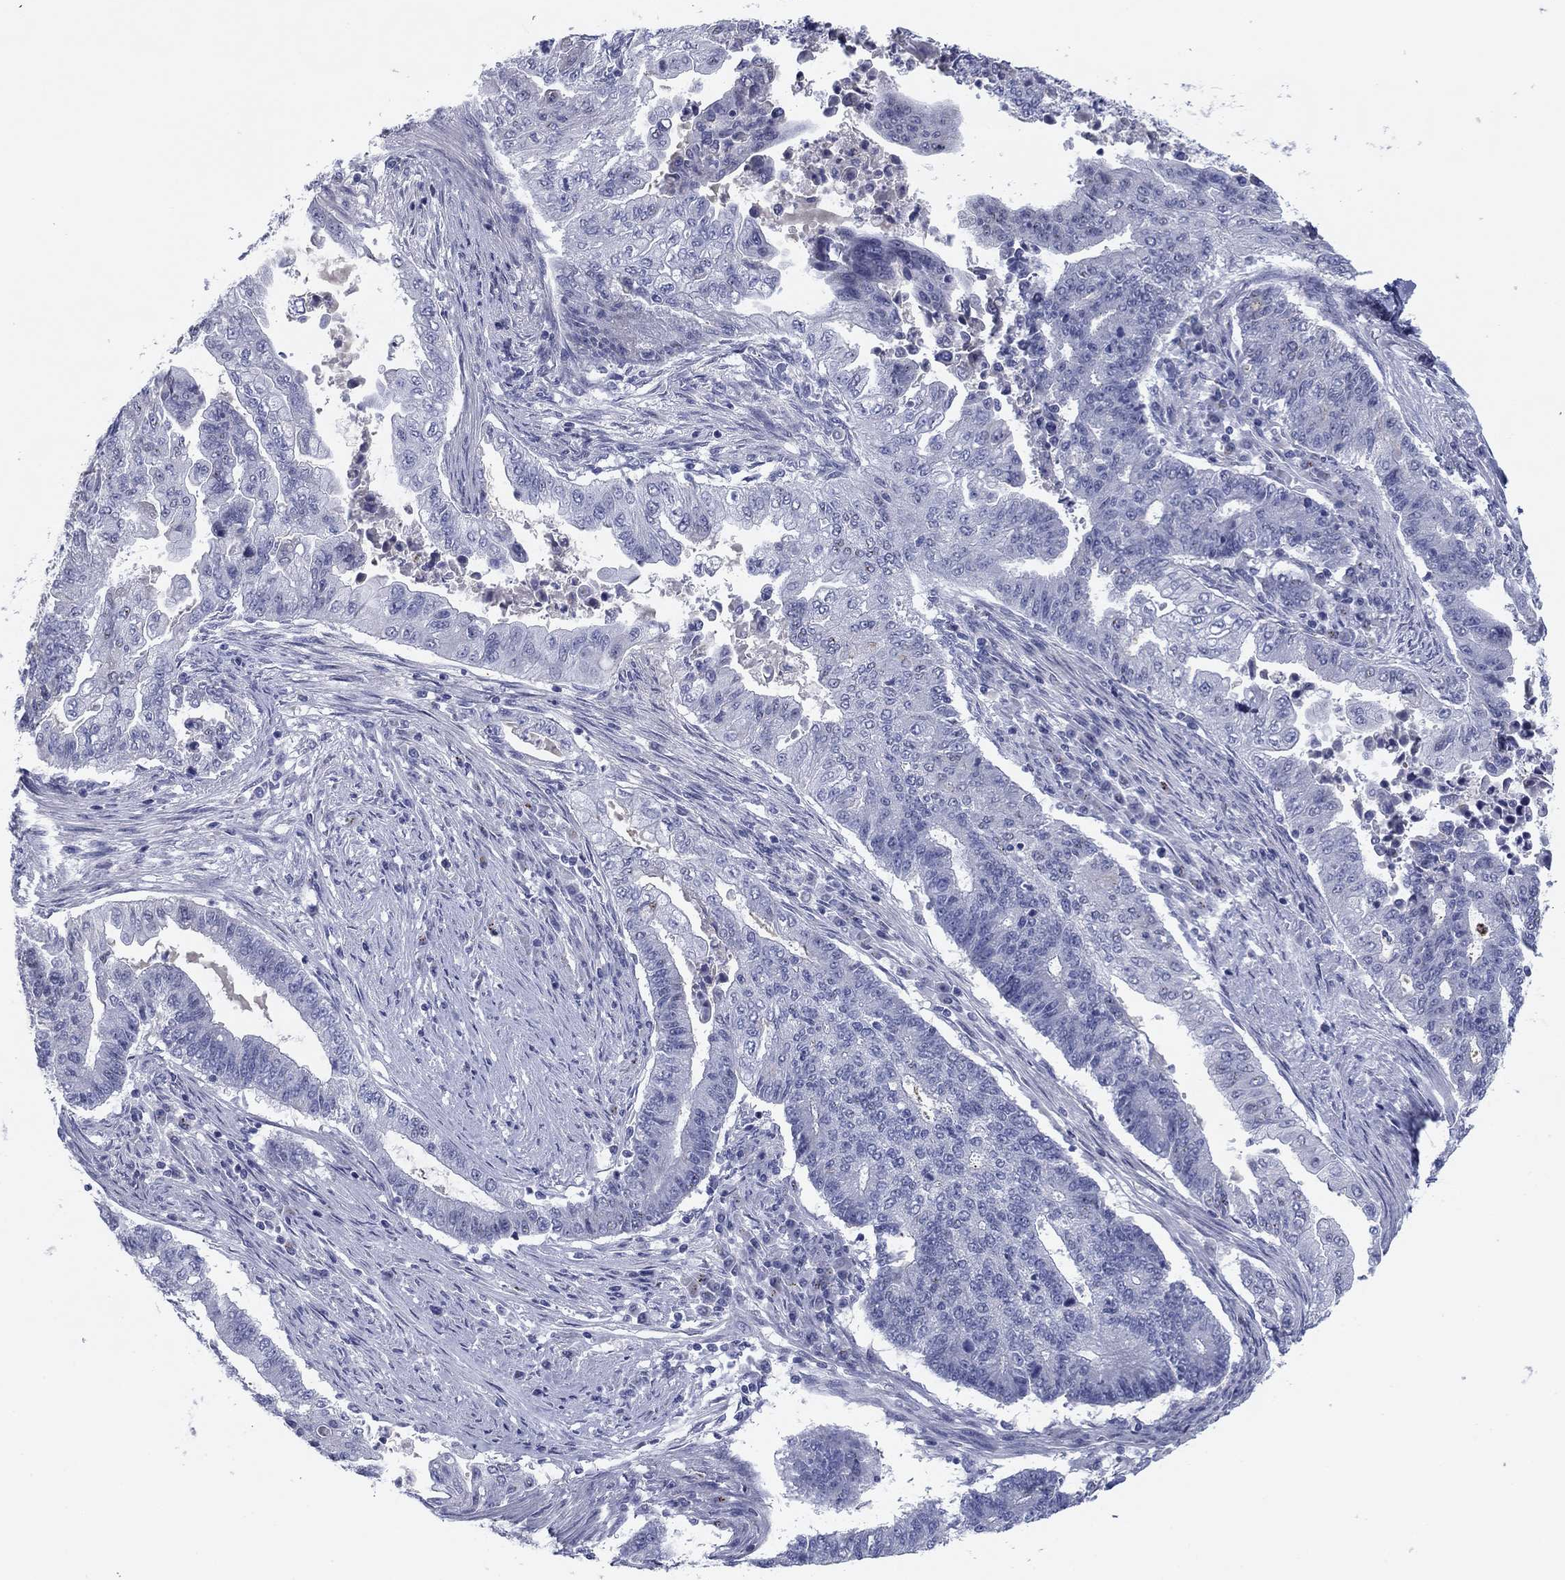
{"staining": {"intensity": "negative", "quantity": "none", "location": "none"}, "tissue": "endometrial cancer", "cell_type": "Tumor cells", "image_type": "cancer", "snomed": [{"axis": "morphology", "description": "Adenocarcinoma, NOS"}, {"axis": "topography", "description": "Uterus"}, {"axis": "topography", "description": "Endometrium"}], "caption": "This is an immunohistochemistry image of human endometrial cancer. There is no expression in tumor cells.", "gene": "SEPTIN3", "patient": {"sex": "female", "age": 54}}